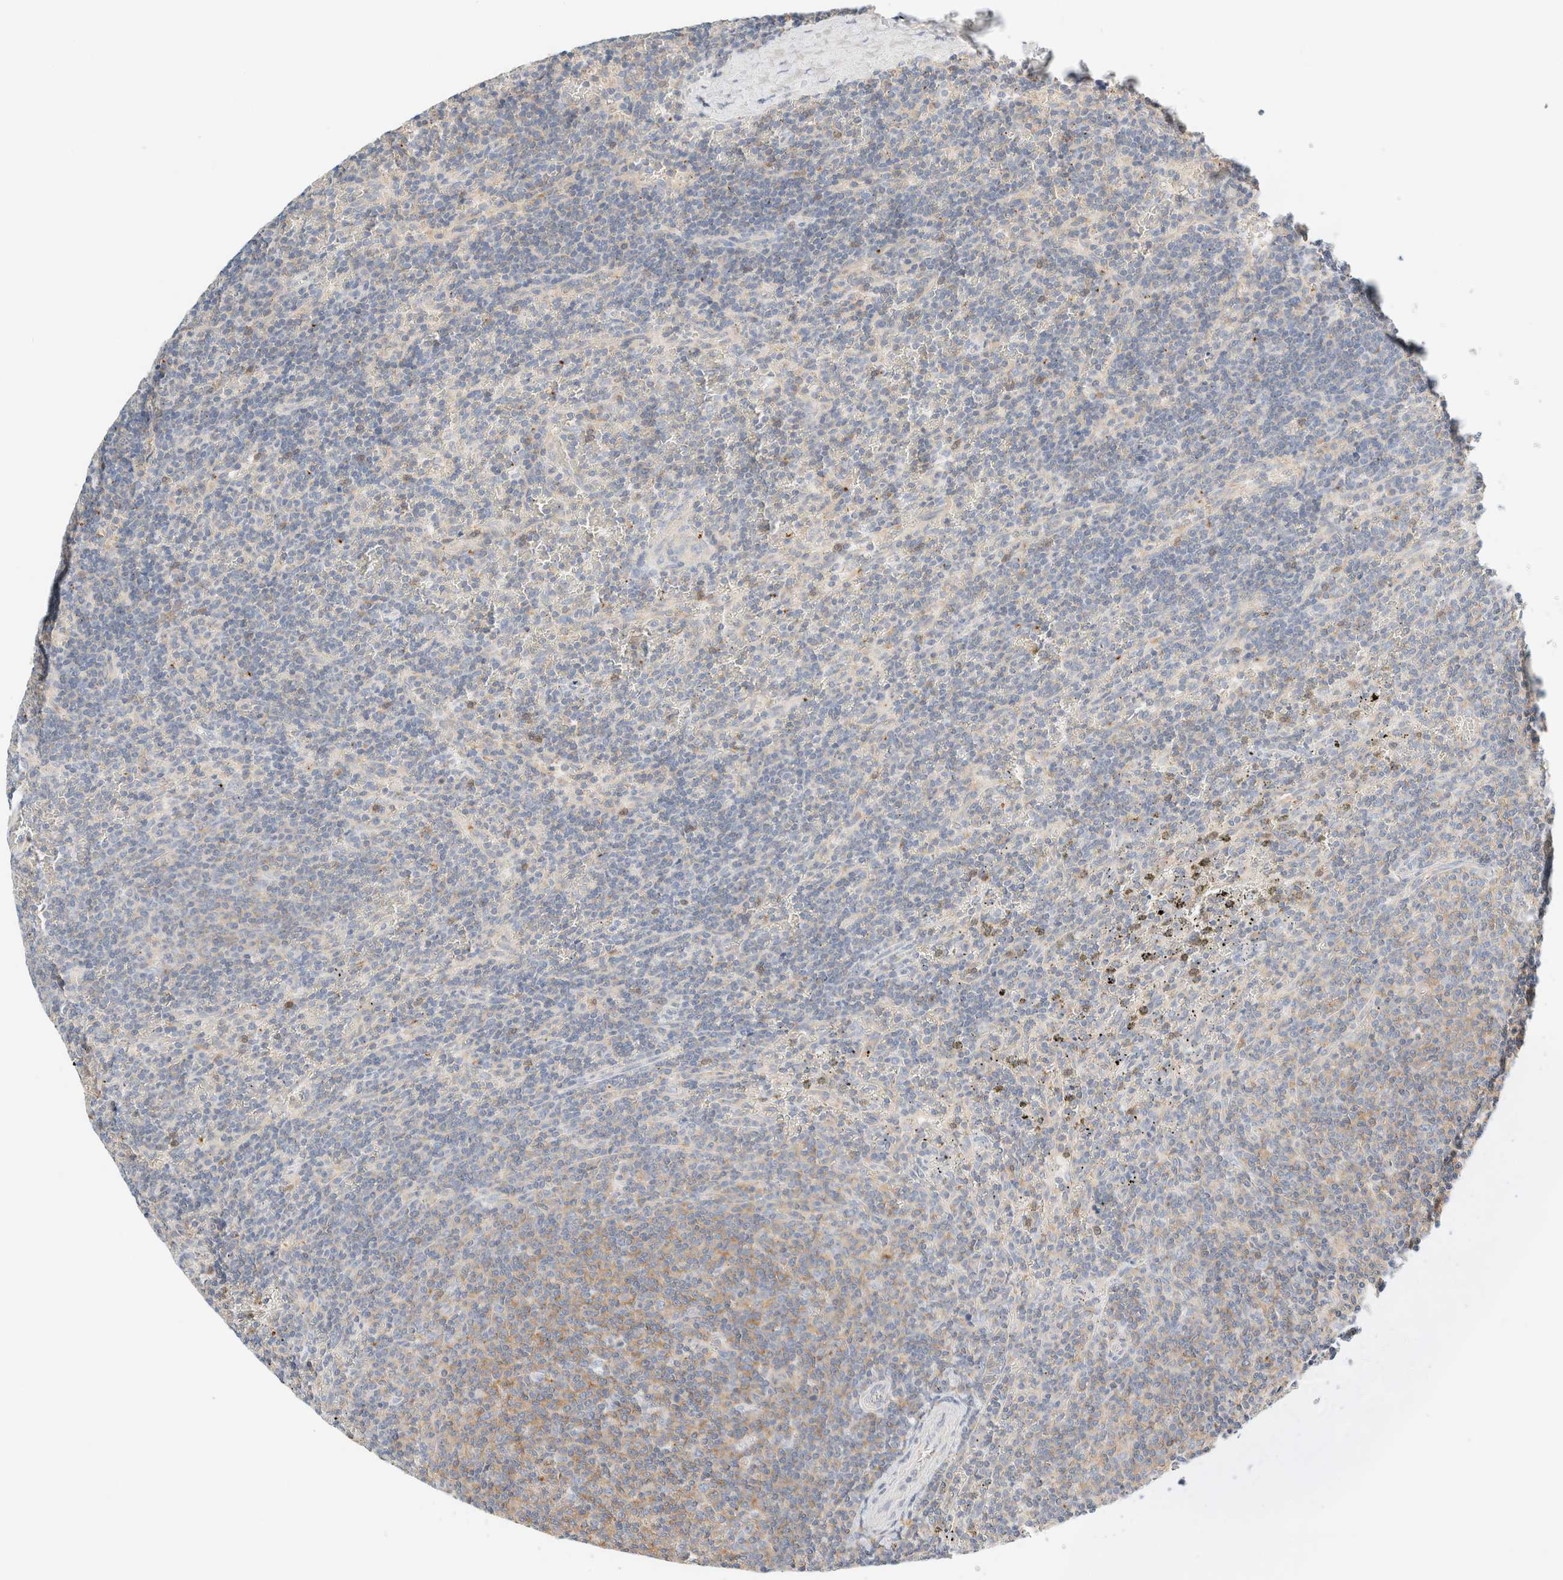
{"staining": {"intensity": "weak", "quantity": "<25%", "location": "cytoplasmic/membranous"}, "tissue": "lymphoma", "cell_type": "Tumor cells", "image_type": "cancer", "snomed": [{"axis": "morphology", "description": "Malignant lymphoma, non-Hodgkin's type, Low grade"}, {"axis": "topography", "description": "Spleen"}], "caption": "High magnification brightfield microscopy of lymphoma stained with DAB (brown) and counterstained with hematoxylin (blue): tumor cells show no significant positivity.", "gene": "SH3GLB2", "patient": {"sex": "female", "age": 50}}